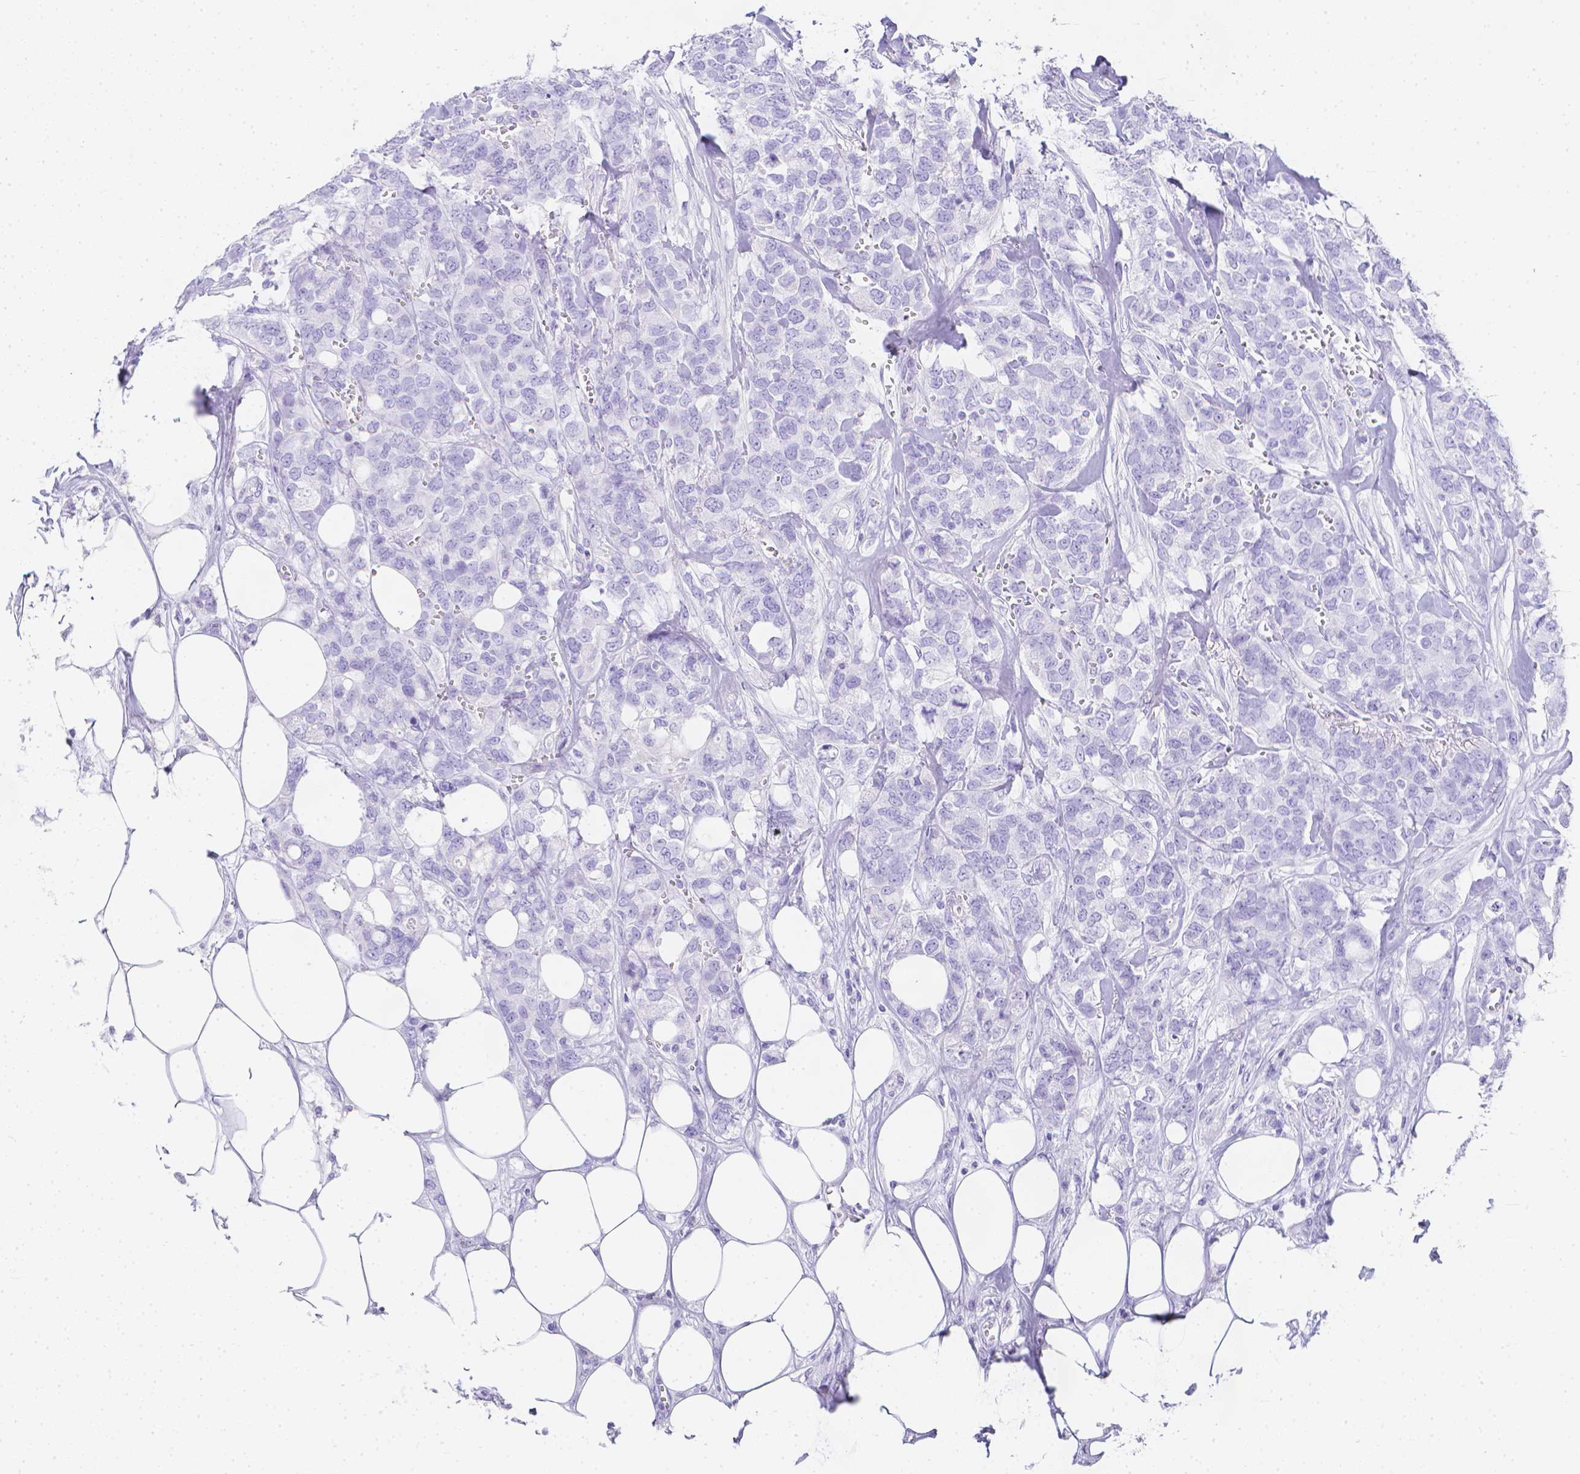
{"staining": {"intensity": "negative", "quantity": "none", "location": "none"}, "tissue": "breast cancer", "cell_type": "Tumor cells", "image_type": "cancer", "snomed": [{"axis": "morphology", "description": "Lobular carcinoma"}, {"axis": "topography", "description": "Breast"}], "caption": "Protein analysis of breast cancer (lobular carcinoma) demonstrates no significant positivity in tumor cells.", "gene": "LGALS4", "patient": {"sex": "female", "age": 91}}